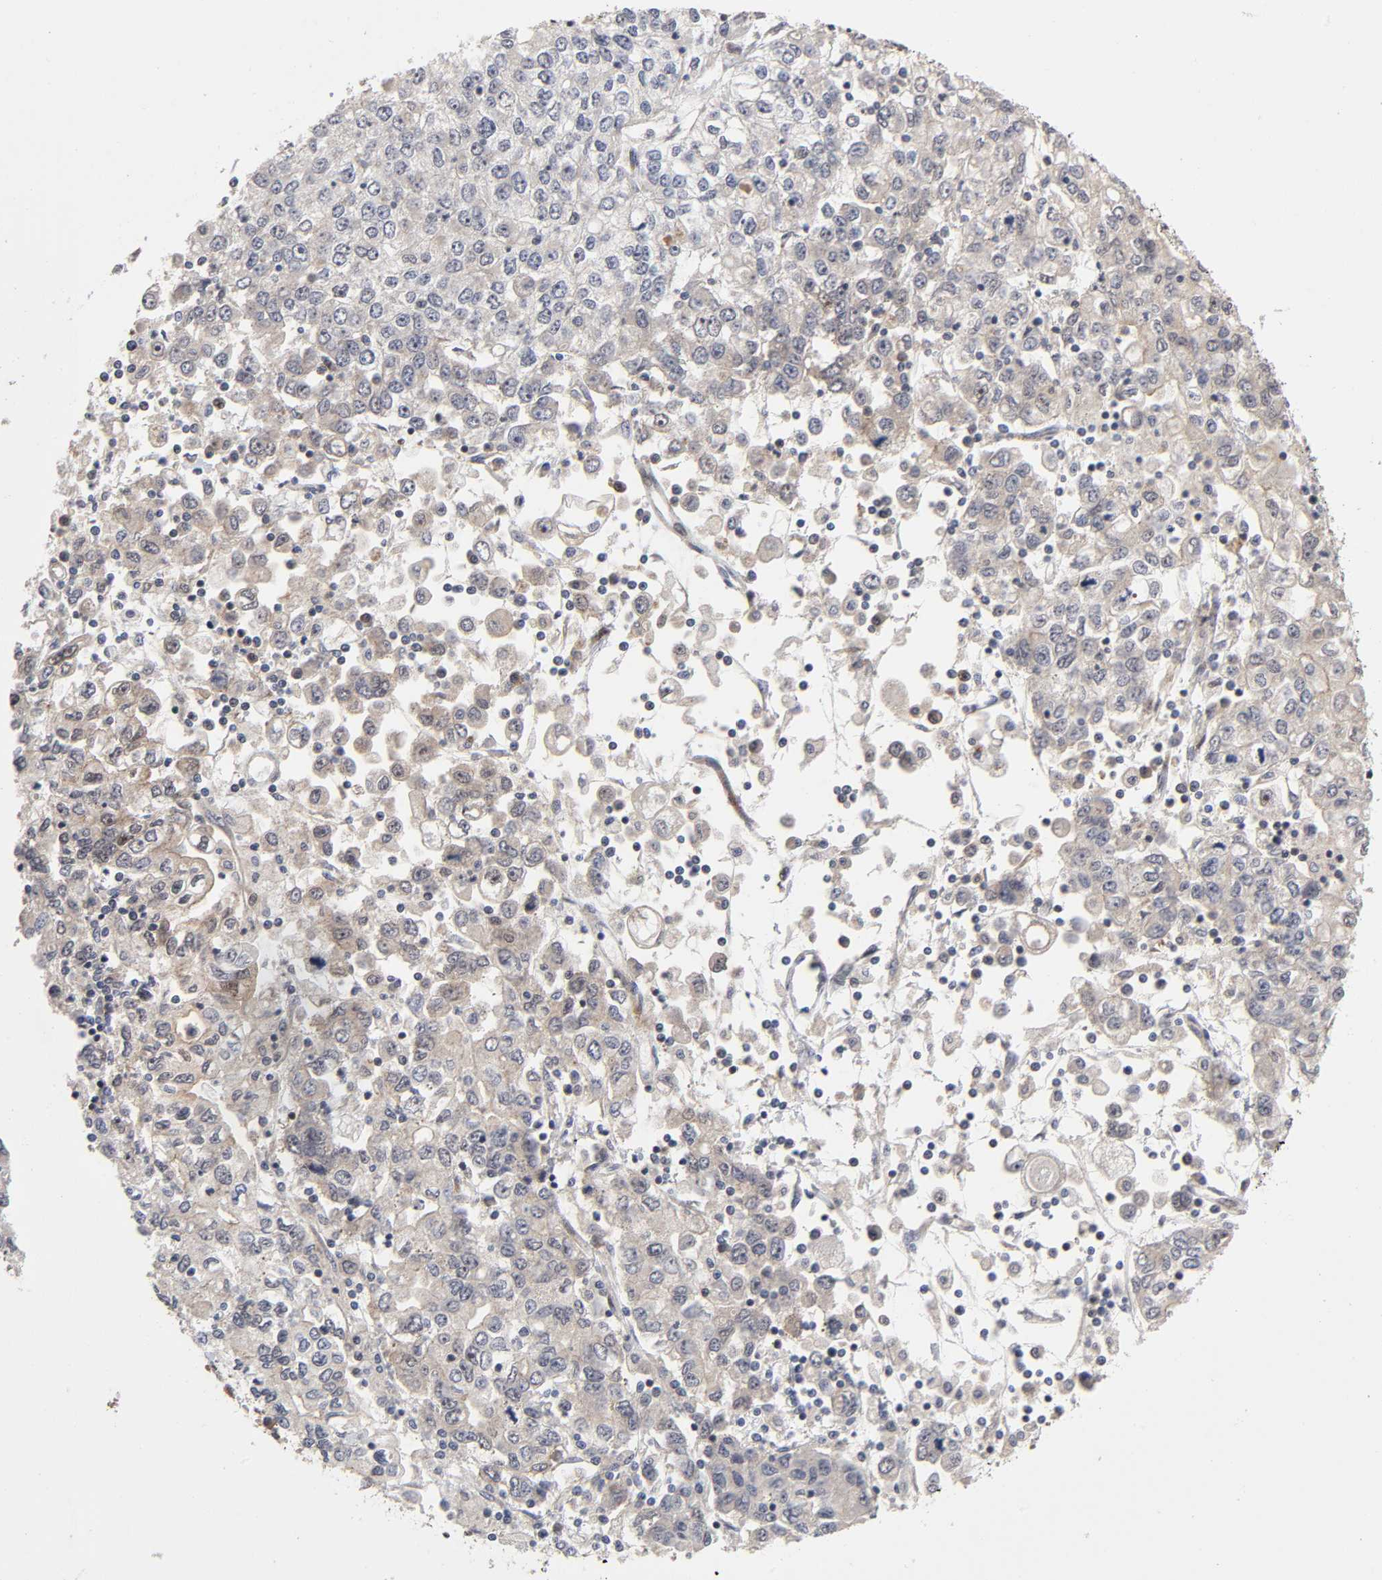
{"staining": {"intensity": "weak", "quantity": ">75%", "location": "cytoplasmic/membranous"}, "tissue": "stomach cancer", "cell_type": "Tumor cells", "image_type": "cancer", "snomed": [{"axis": "morphology", "description": "Adenocarcinoma, NOS"}, {"axis": "topography", "description": "Stomach, lower"}], "caption": "Immunohistochemistry (DAB (3,3'-diaminobenzidine)) staining of adenocarcinoma (stomach) exhibits weak cytoplasmic/membranous protein staining in about >75% of tumor cells.", "gene": "CASP9", "patient": {"sex": "female", "age": 72}}